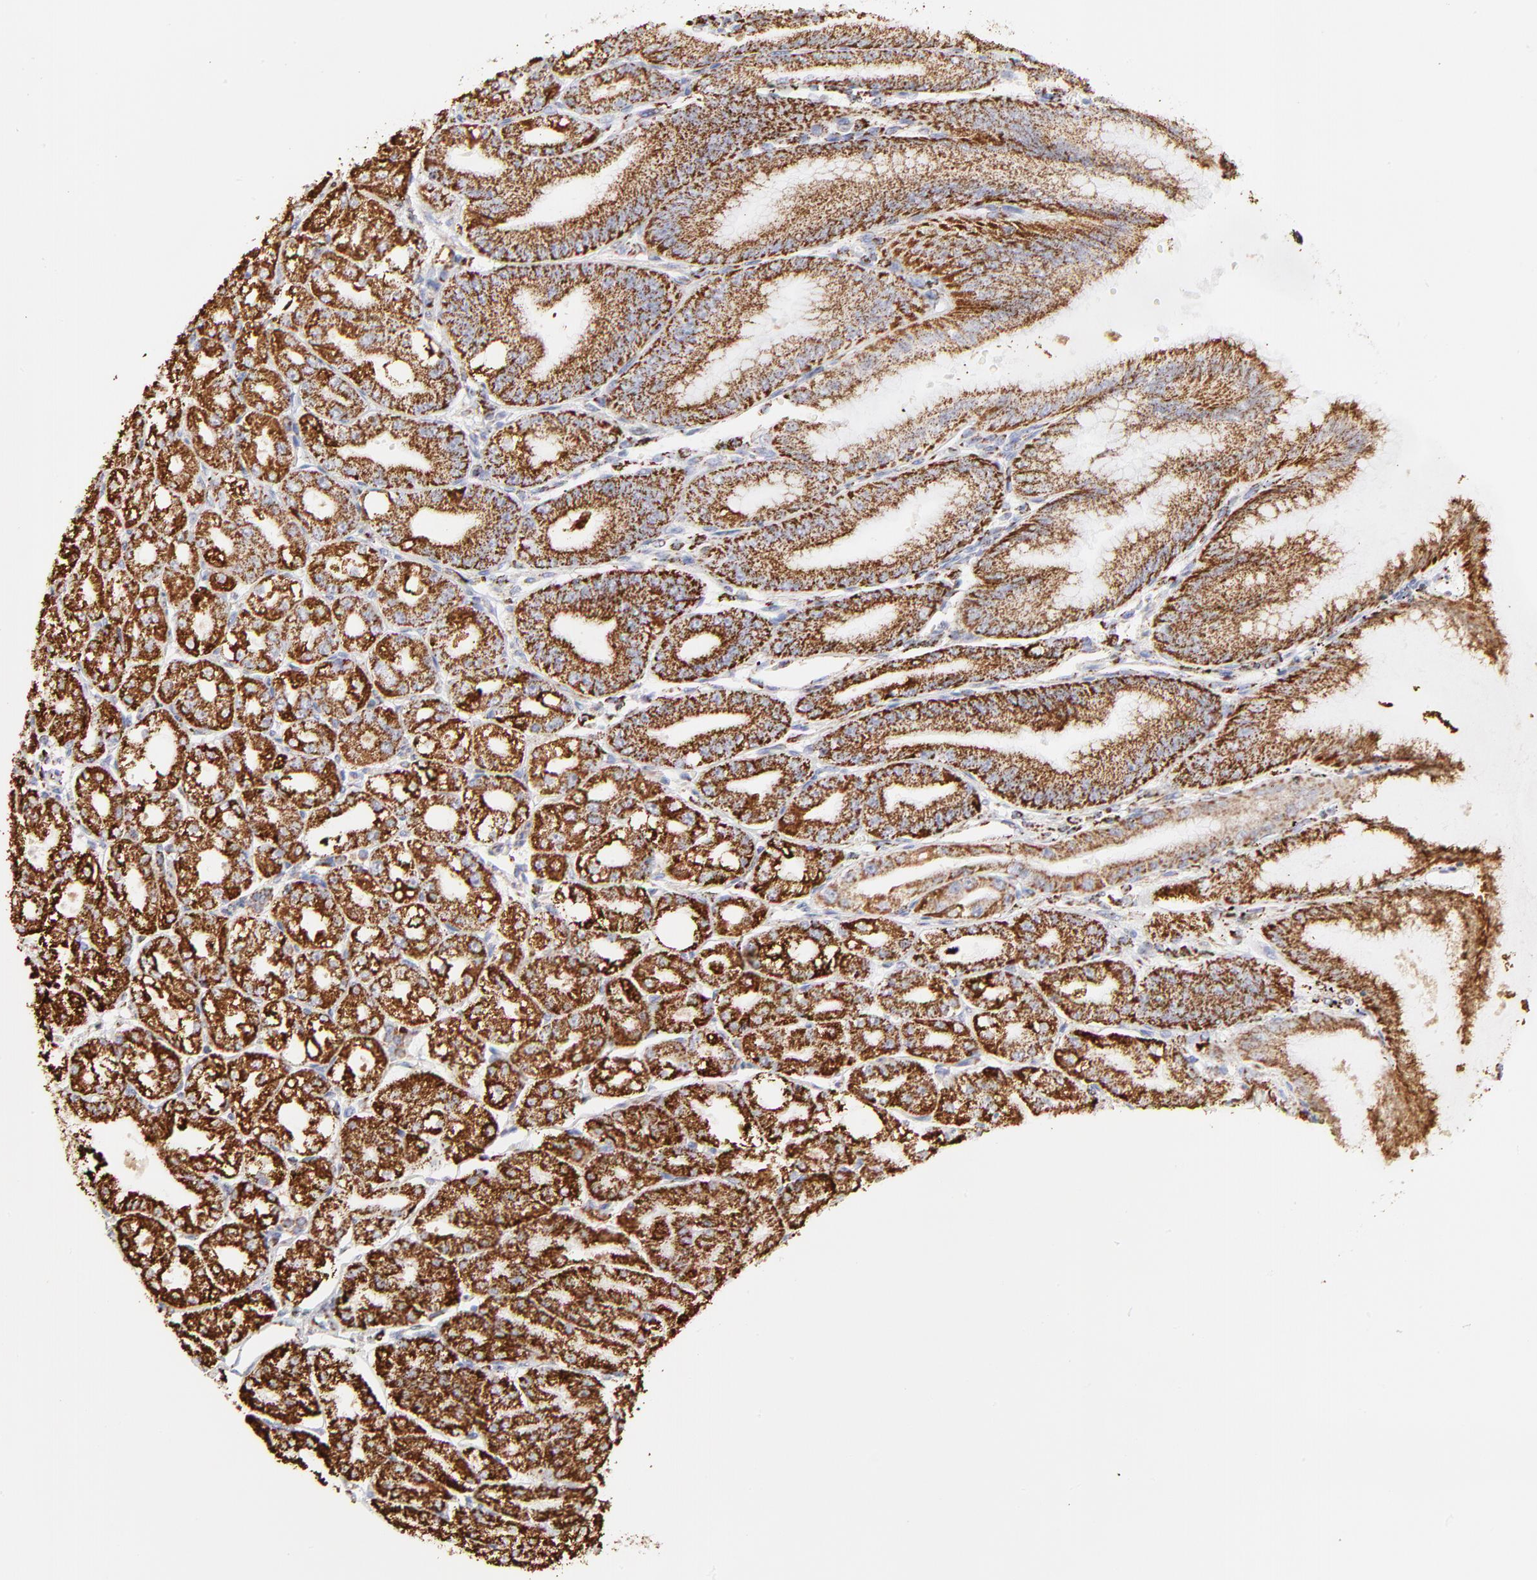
{"staining": {"intensity": "strong", "quantity": ">75%", "location": "cytoplasmic/membranous"}, "tissue": "stomach", "cell_type": "Glandular cells", "image_type": "normal", "snomed": [{"axis": "morphology", "description": "Normal tissue, NOS"}, {"axis": "topography", "description": "Stomach, lower"}], "caption": "Protein staining reveals strong cytoplasmic/membranous positivity in approximately >75% of glandular cells in unremarkable stomach. The protein of interest is shown in brown color, while the nuclei are stained blue.", "gene": "COX4I1", "patient": {"sex": "male", "age": 71}}